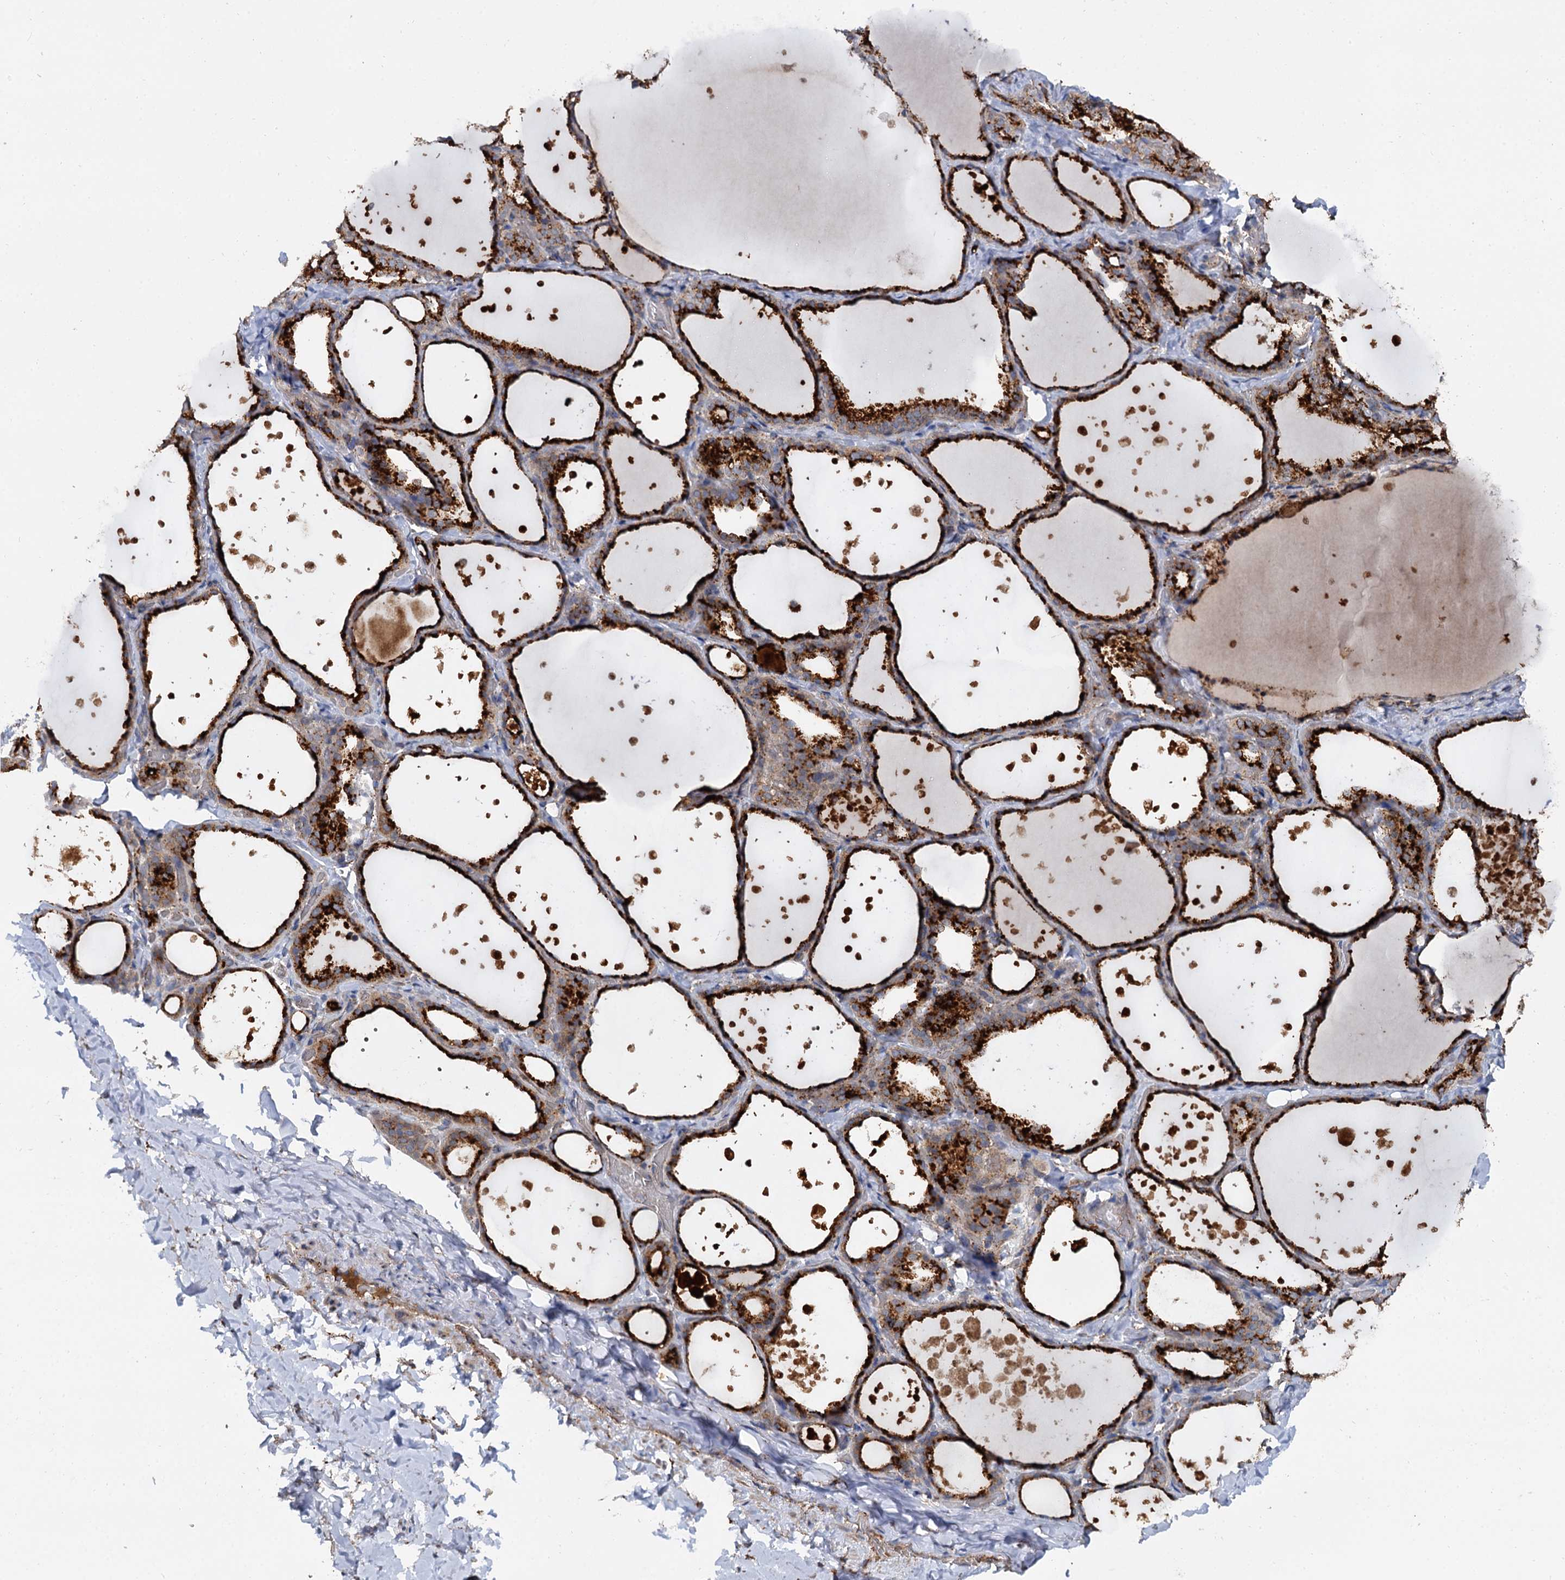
{"staining": {"intensity": "strong", "quantity": ">75%", "location": "cytoplasmic/membranous"}, "tissue": "thyroid gland", "cell_type": "Glandular cells", "image_type": "normal", "snomed": [{"axis": "morphology", "description": "Normal tissue, NOS"}, {"axis": "topography", "description": "Thyroid gland"}], "caption": "DAB (3,3'-diaminobenzidine) immunohistochemical staining of benign thyroid gland demonstrates strong cytoplasmic/membranous protein expression in about >75% of glandular cells.", "gene": "GBA1", "patient": {"sex": "female", "age": 44}}